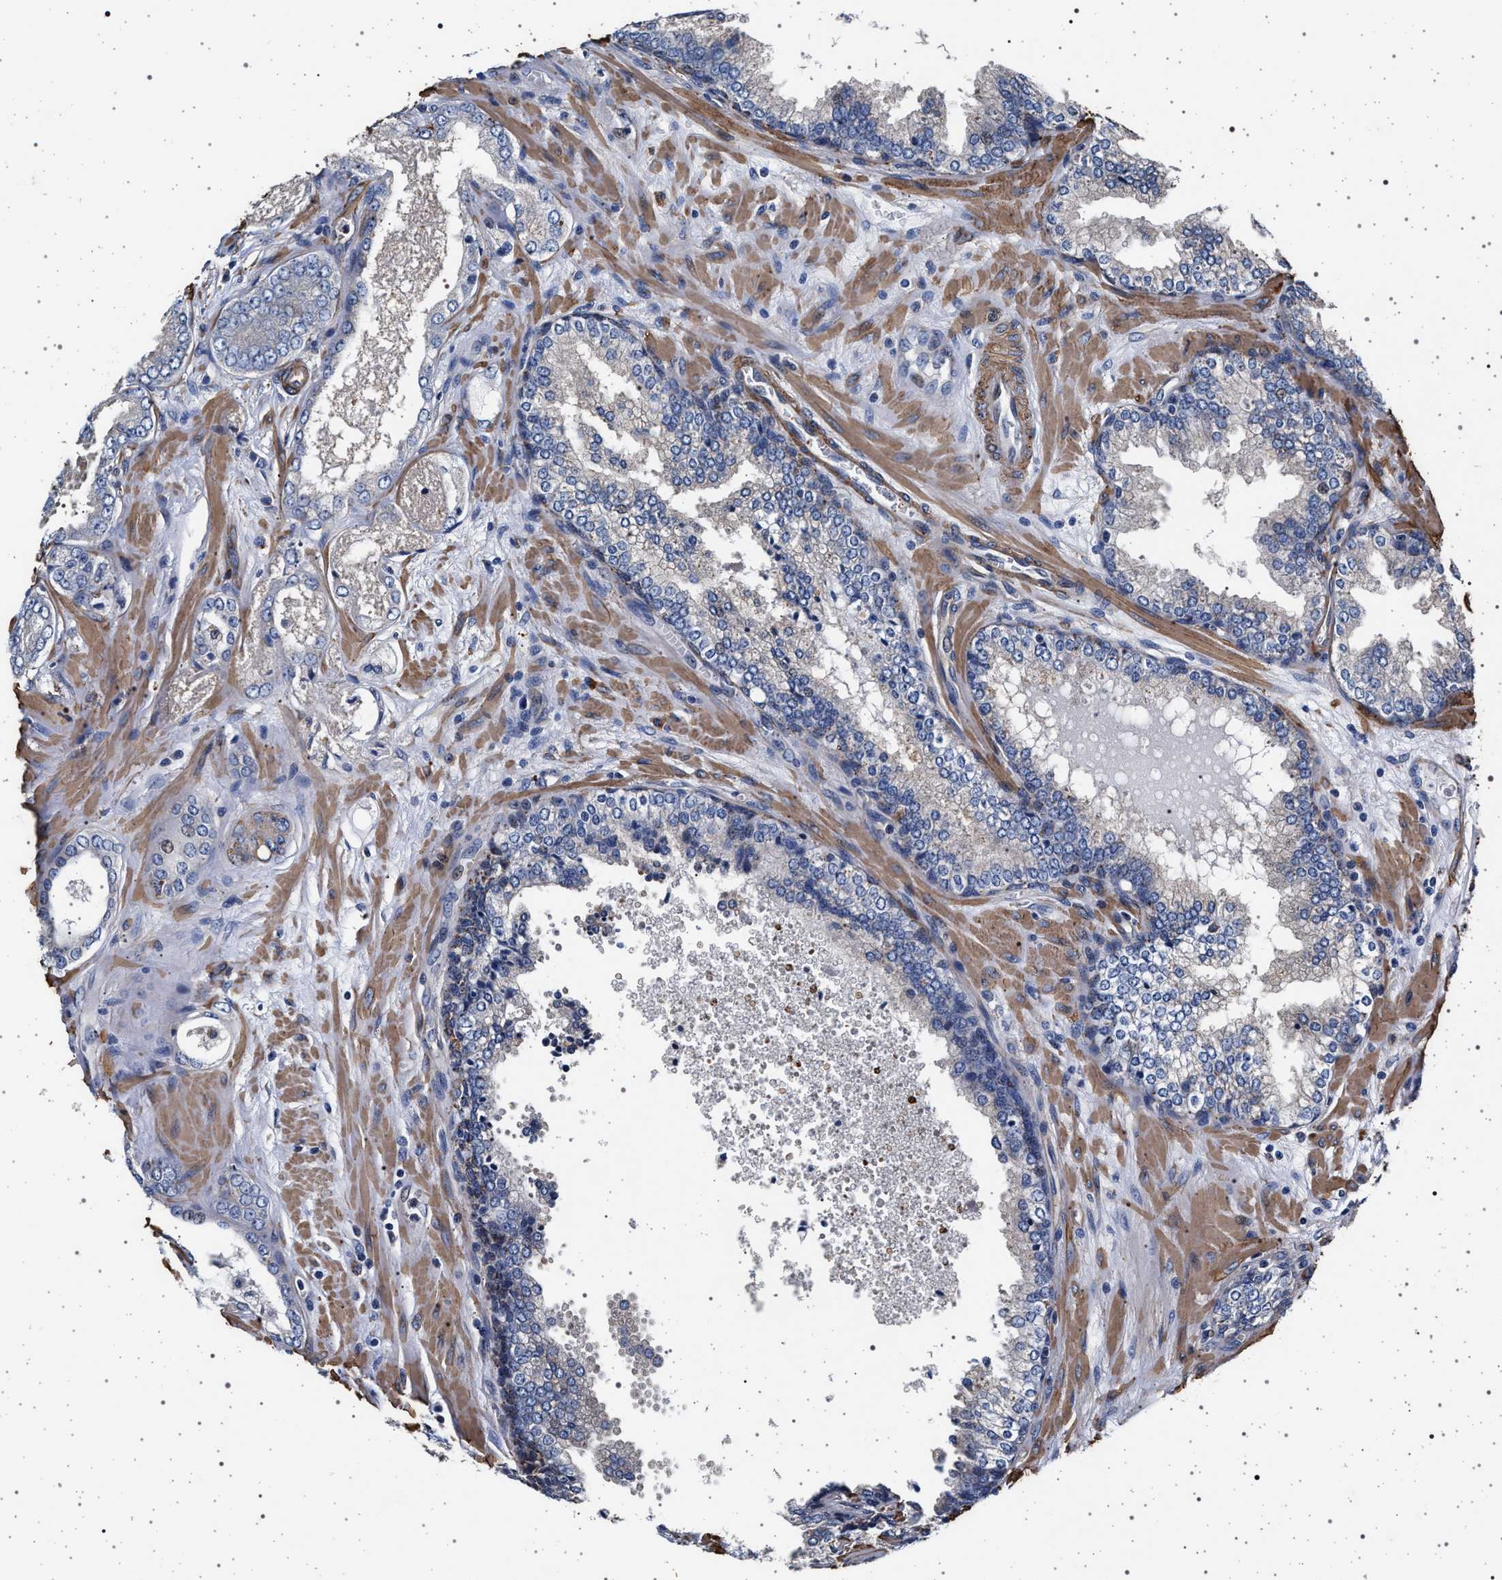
{"staining": {"intensity": "negative", "quantity": "none", "location": "none"}, "tissue": "prostate cancer", "cell_type": "Tumor cells", "image_type": "cancer", "snomed": [{"axis": "morphology", "description": "Adenocarcinoma, Low grade"}, {"axis": "topography", "description": "Prostate"}], "caption": "Protein analysis of low-grade adenocarcinoma (prostate) demonstrates no significant positivity in tumor cells. (Brightfield microscopy of DAB IHC at high magnification).", "gene": "KCNK6", "patient": {"sex": "male", "age": 60}}